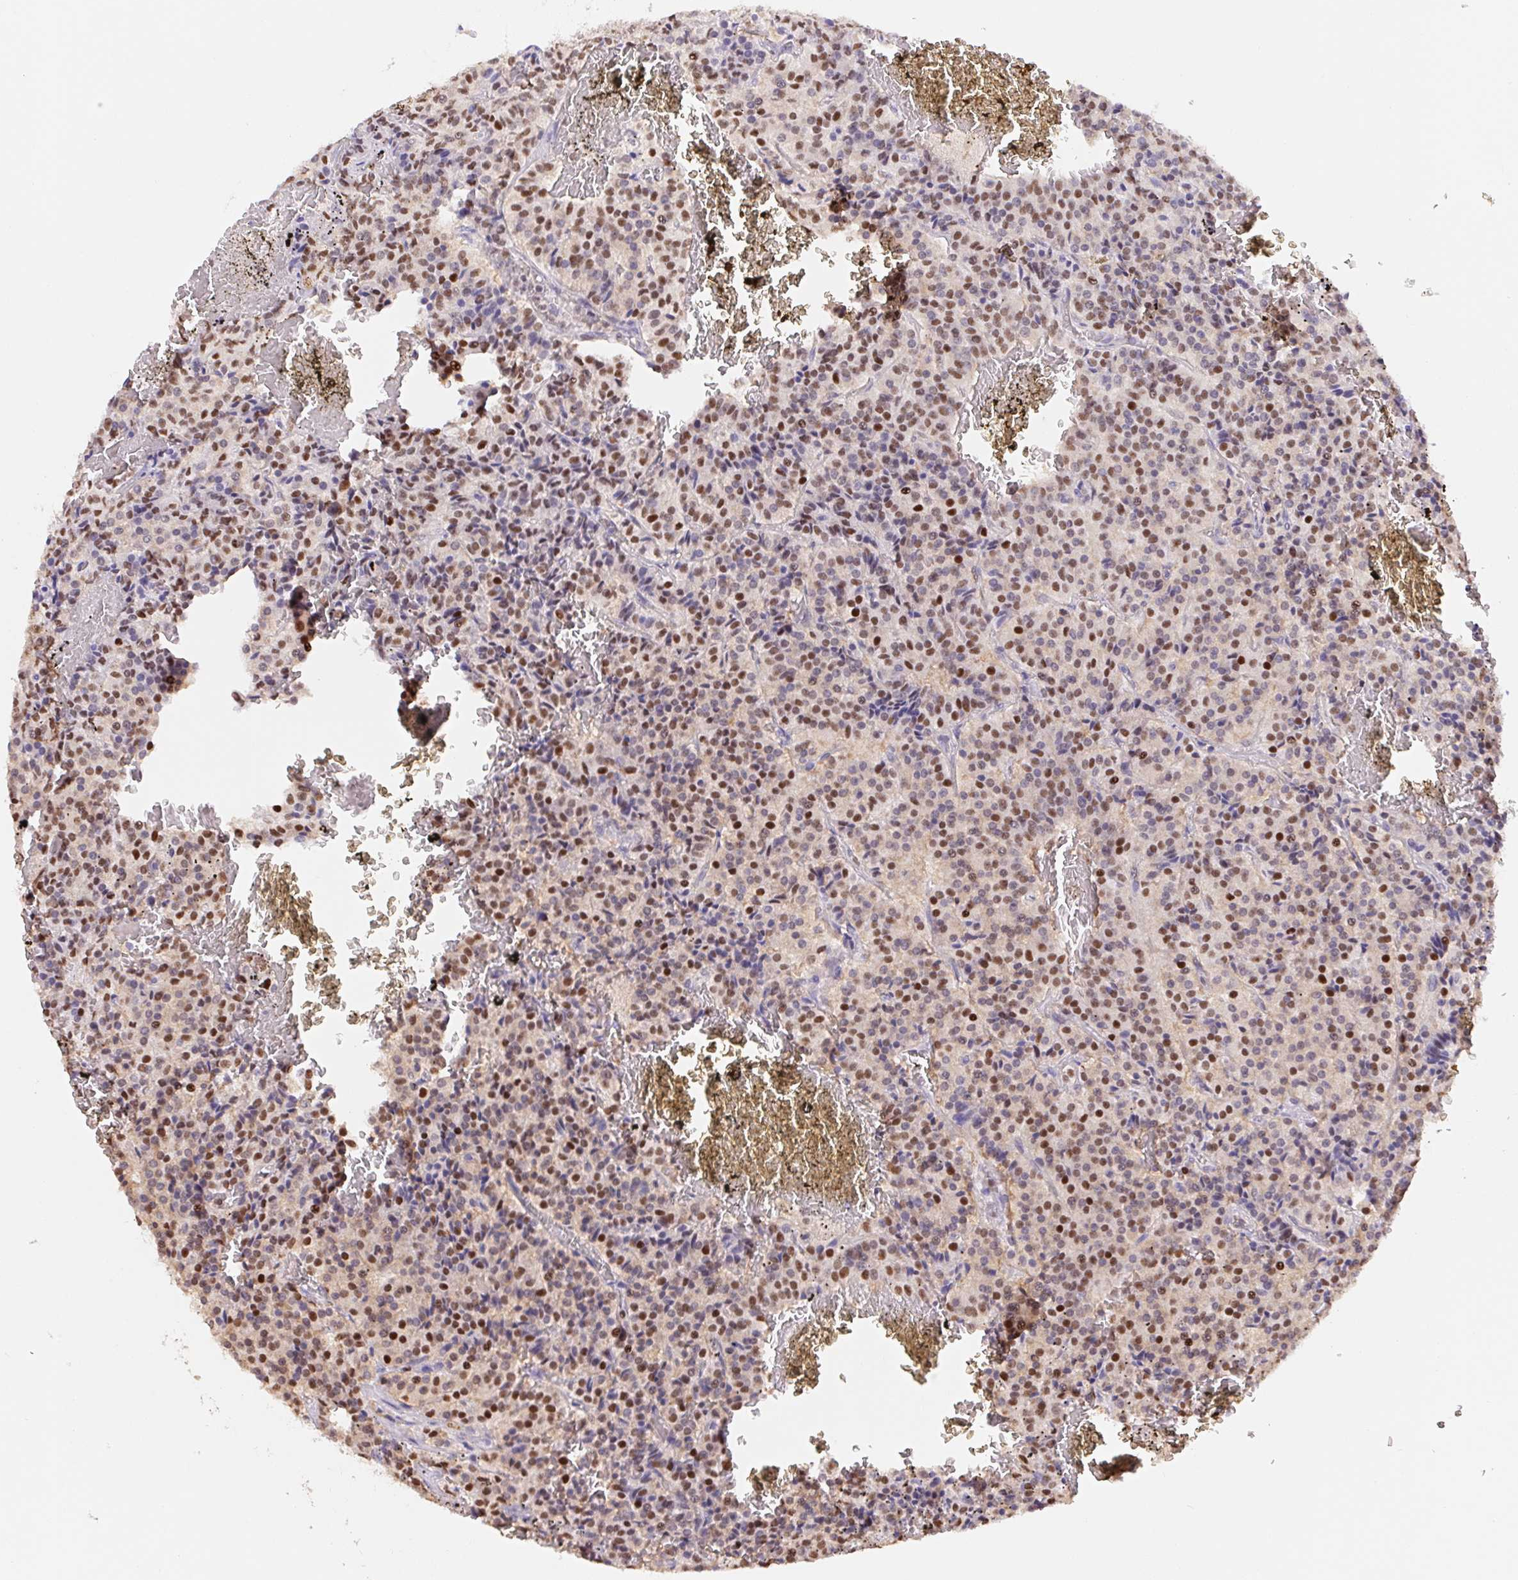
{"staining": {"intensity": "moderate", "quantity": ">75%", "location": "nuclear"}, "tissue": "carcinoid", "cell_type": "Tumor cells", "image_type": "cancer", "snomed": [{"axis": "morphology", "description": "Carcinoid, malignant, NOS"}, {"axis": "topography", "description": "Lung"}], "caption": "Carcinoid tissue reveals moderate nuclear expression in about >75% of tumor cells, visualized by immunohistochemistry. The staining was performed using DAB to visualize the protein expression in brown, while the nuclei were stained in blue with hematoxylin (Magnification: 20x).", "gene": "L3MBTL4", "patient": {"sex": "male", "age": 70}}